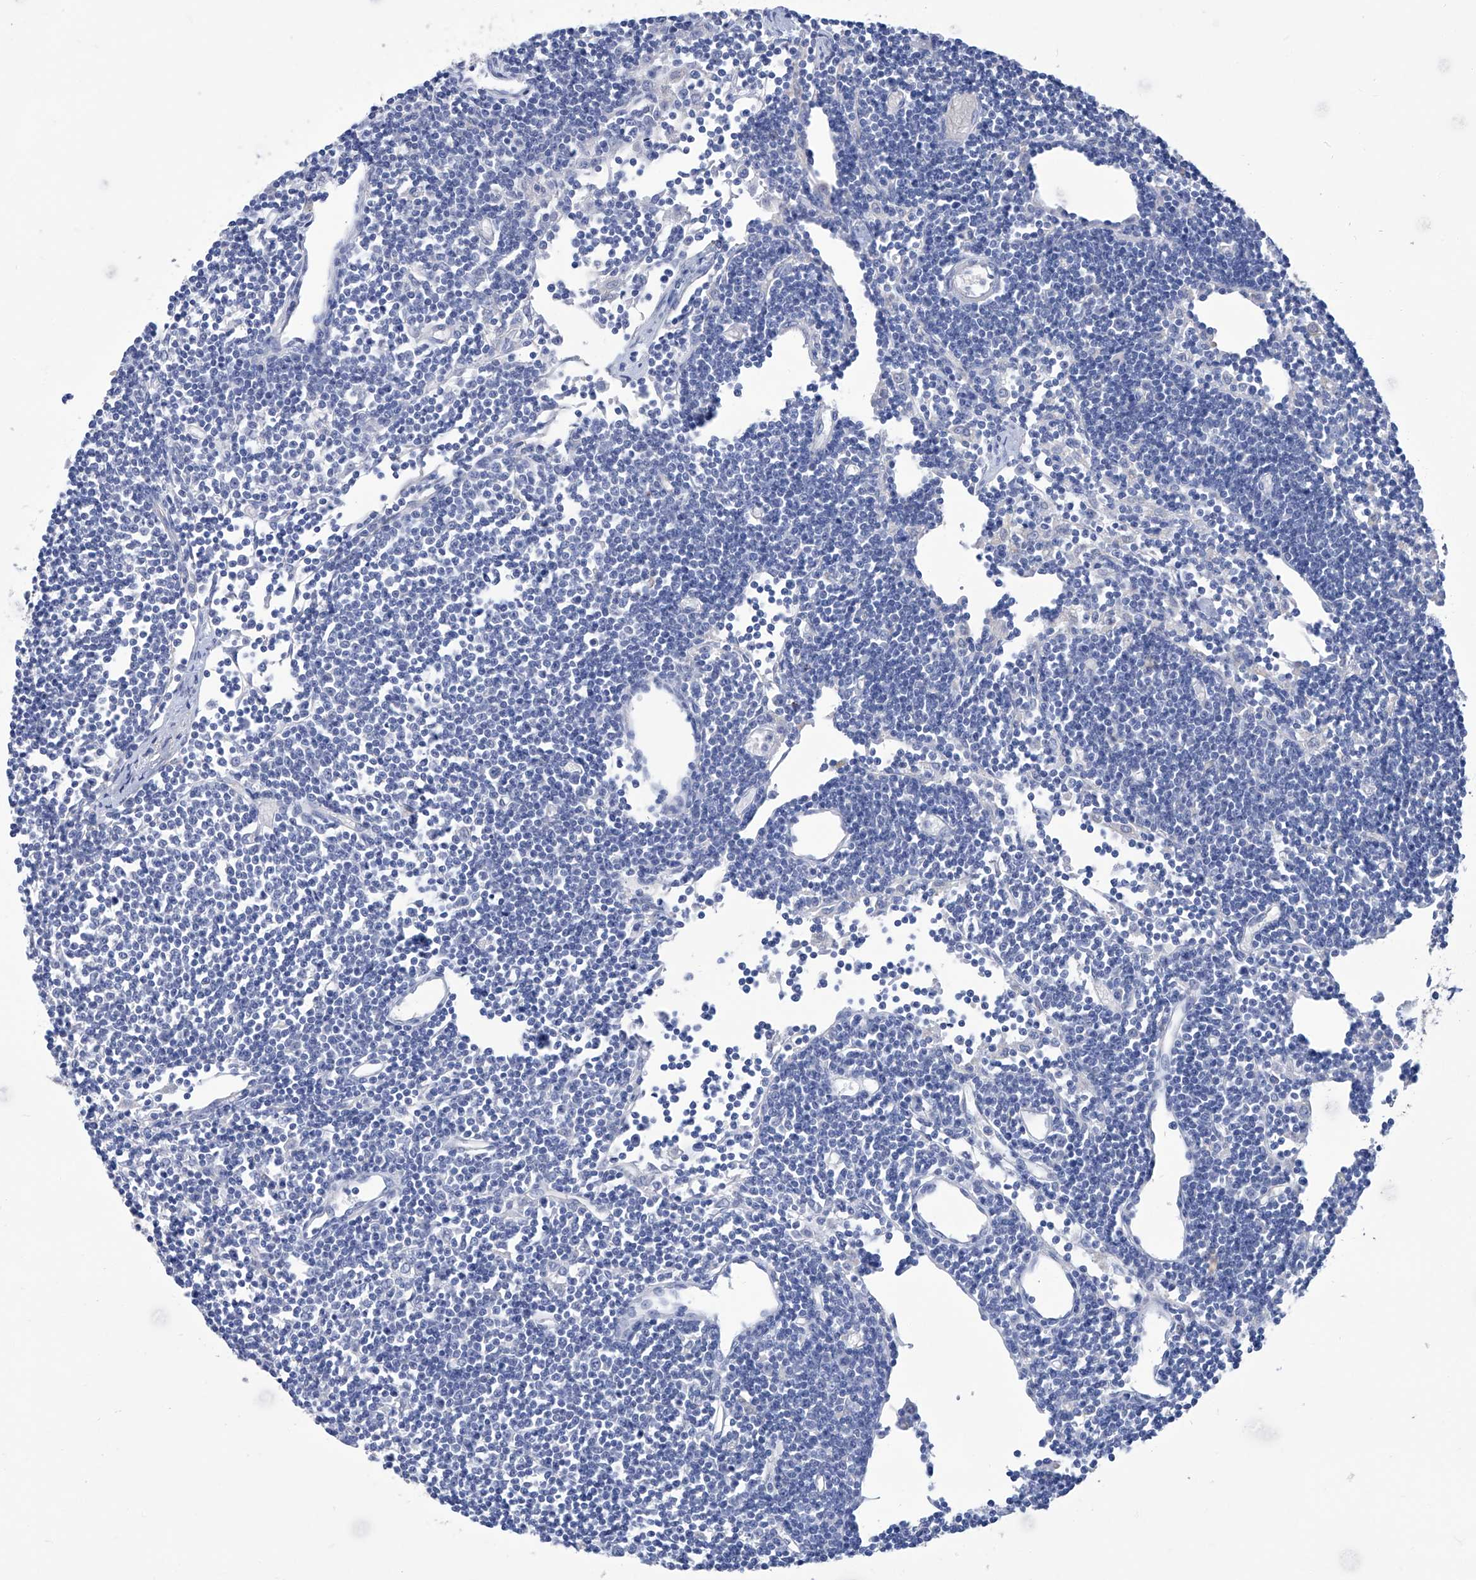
{"staining": {"intensity": "negative", "quantity": "none", "location": "none"}, "tissue": "lymph node", "cell_type": "Germinal center cells", "image_type": "normal", "snomed": [{"axis": "morphology", "description": "Normal tissue, NOS"}, {"axis": "topography", "description": "Lymph node"}], "caption": "Immunohistochemical staining of normal lymph node exhibits no significant expression in germinal center cells.", "gene": "SMS", "patient": {"sex": "female", "age": 11}}